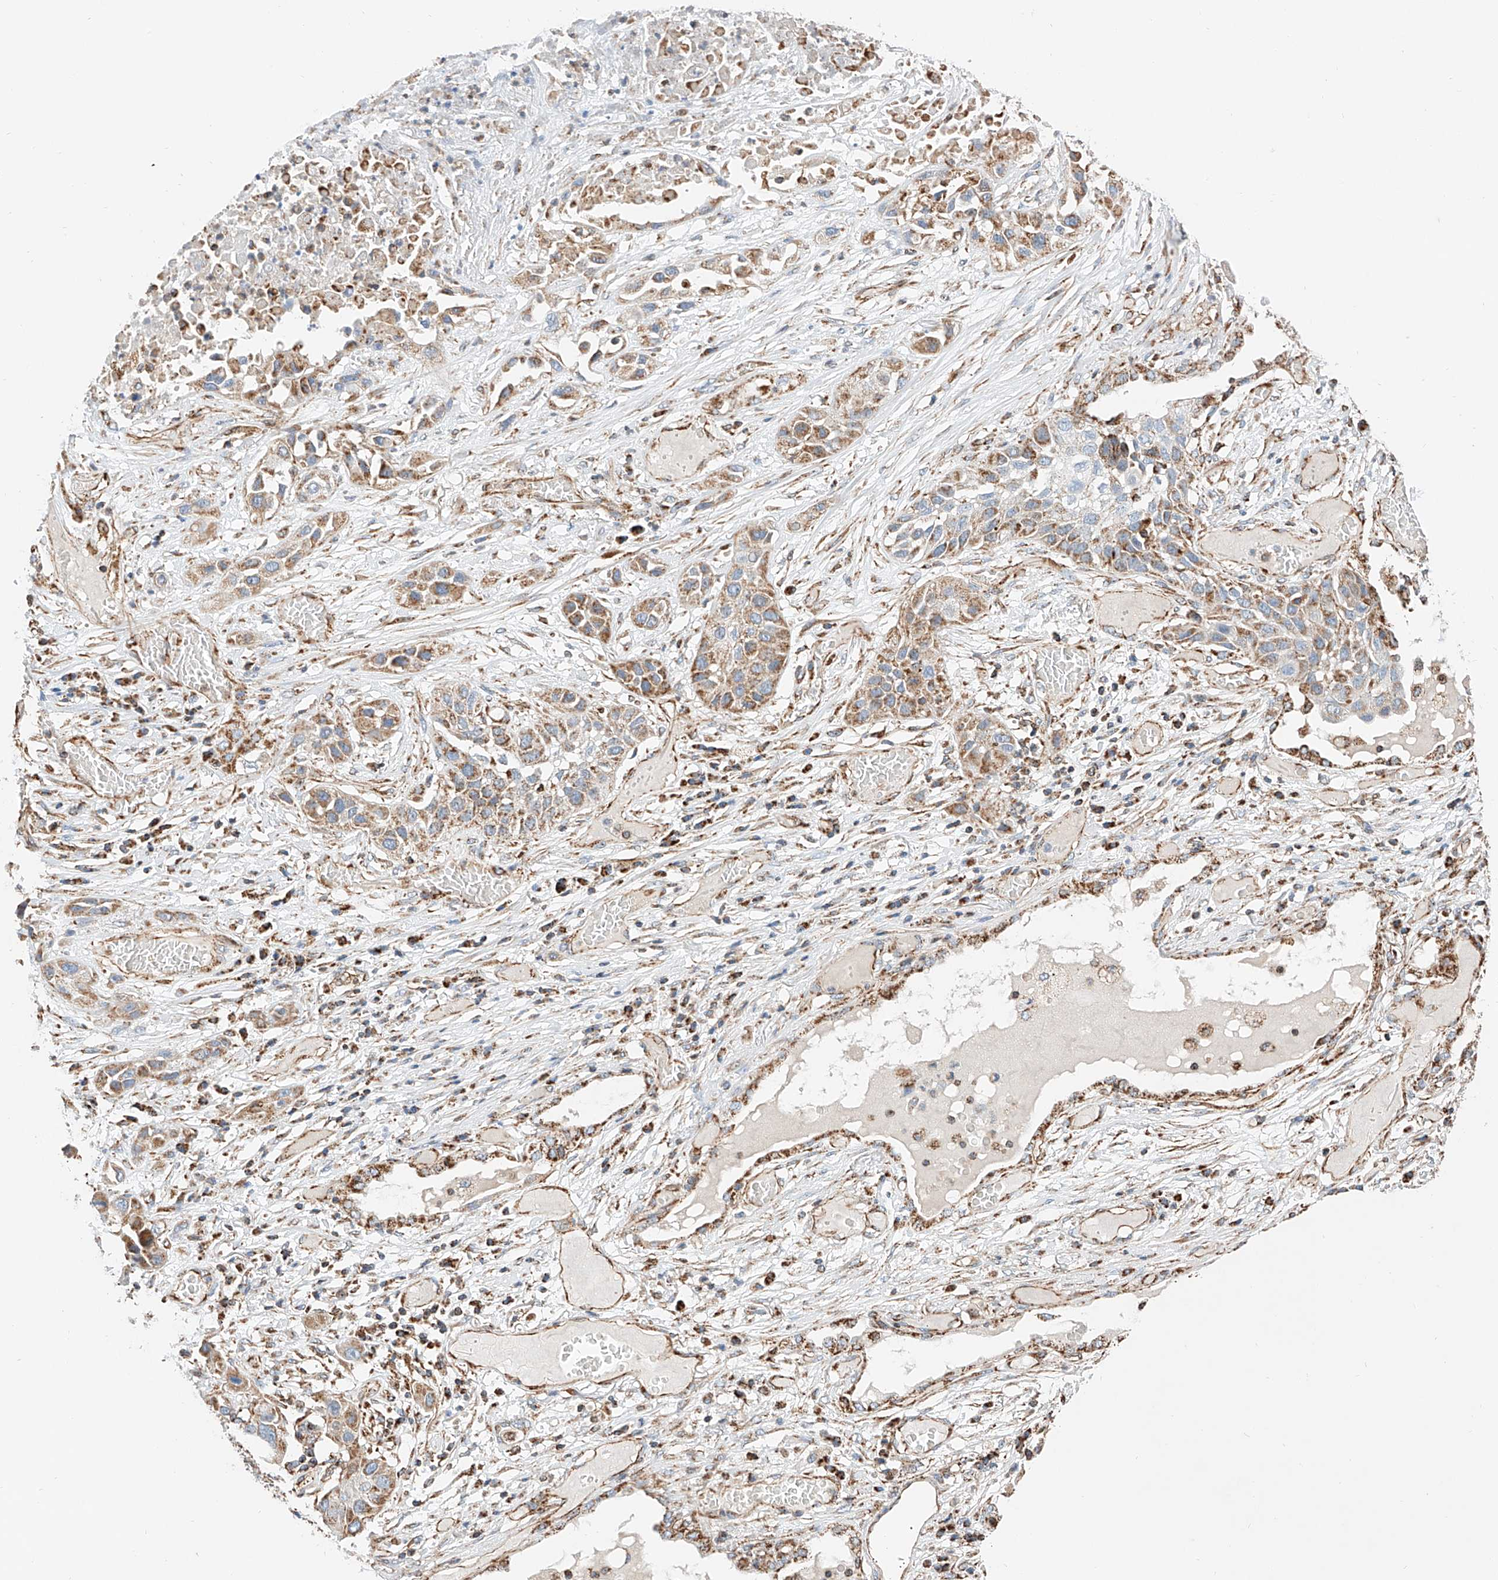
{"staining": {"intensity": "moderate", "quantity": ">75%", "location": "cytoplasmic/membranous"}, "tissue": "lung cancer", "cell_type": "Tumor cells", "image_type": "cancer", "snomed": [{"axis": "morphology", "description": "Squamous cell carcinoma, NOS"}, {"axis": "topography", "description": "Lung"}], "caption": "The histopathology image displays staining of squamous cell carcinoma (lung), revealing moderate cytoplasmic/membranous protein expression (brown color) within tumor cells.", "gene": "NDUFV3", "patient": {"sex": "male", "age": 71}}